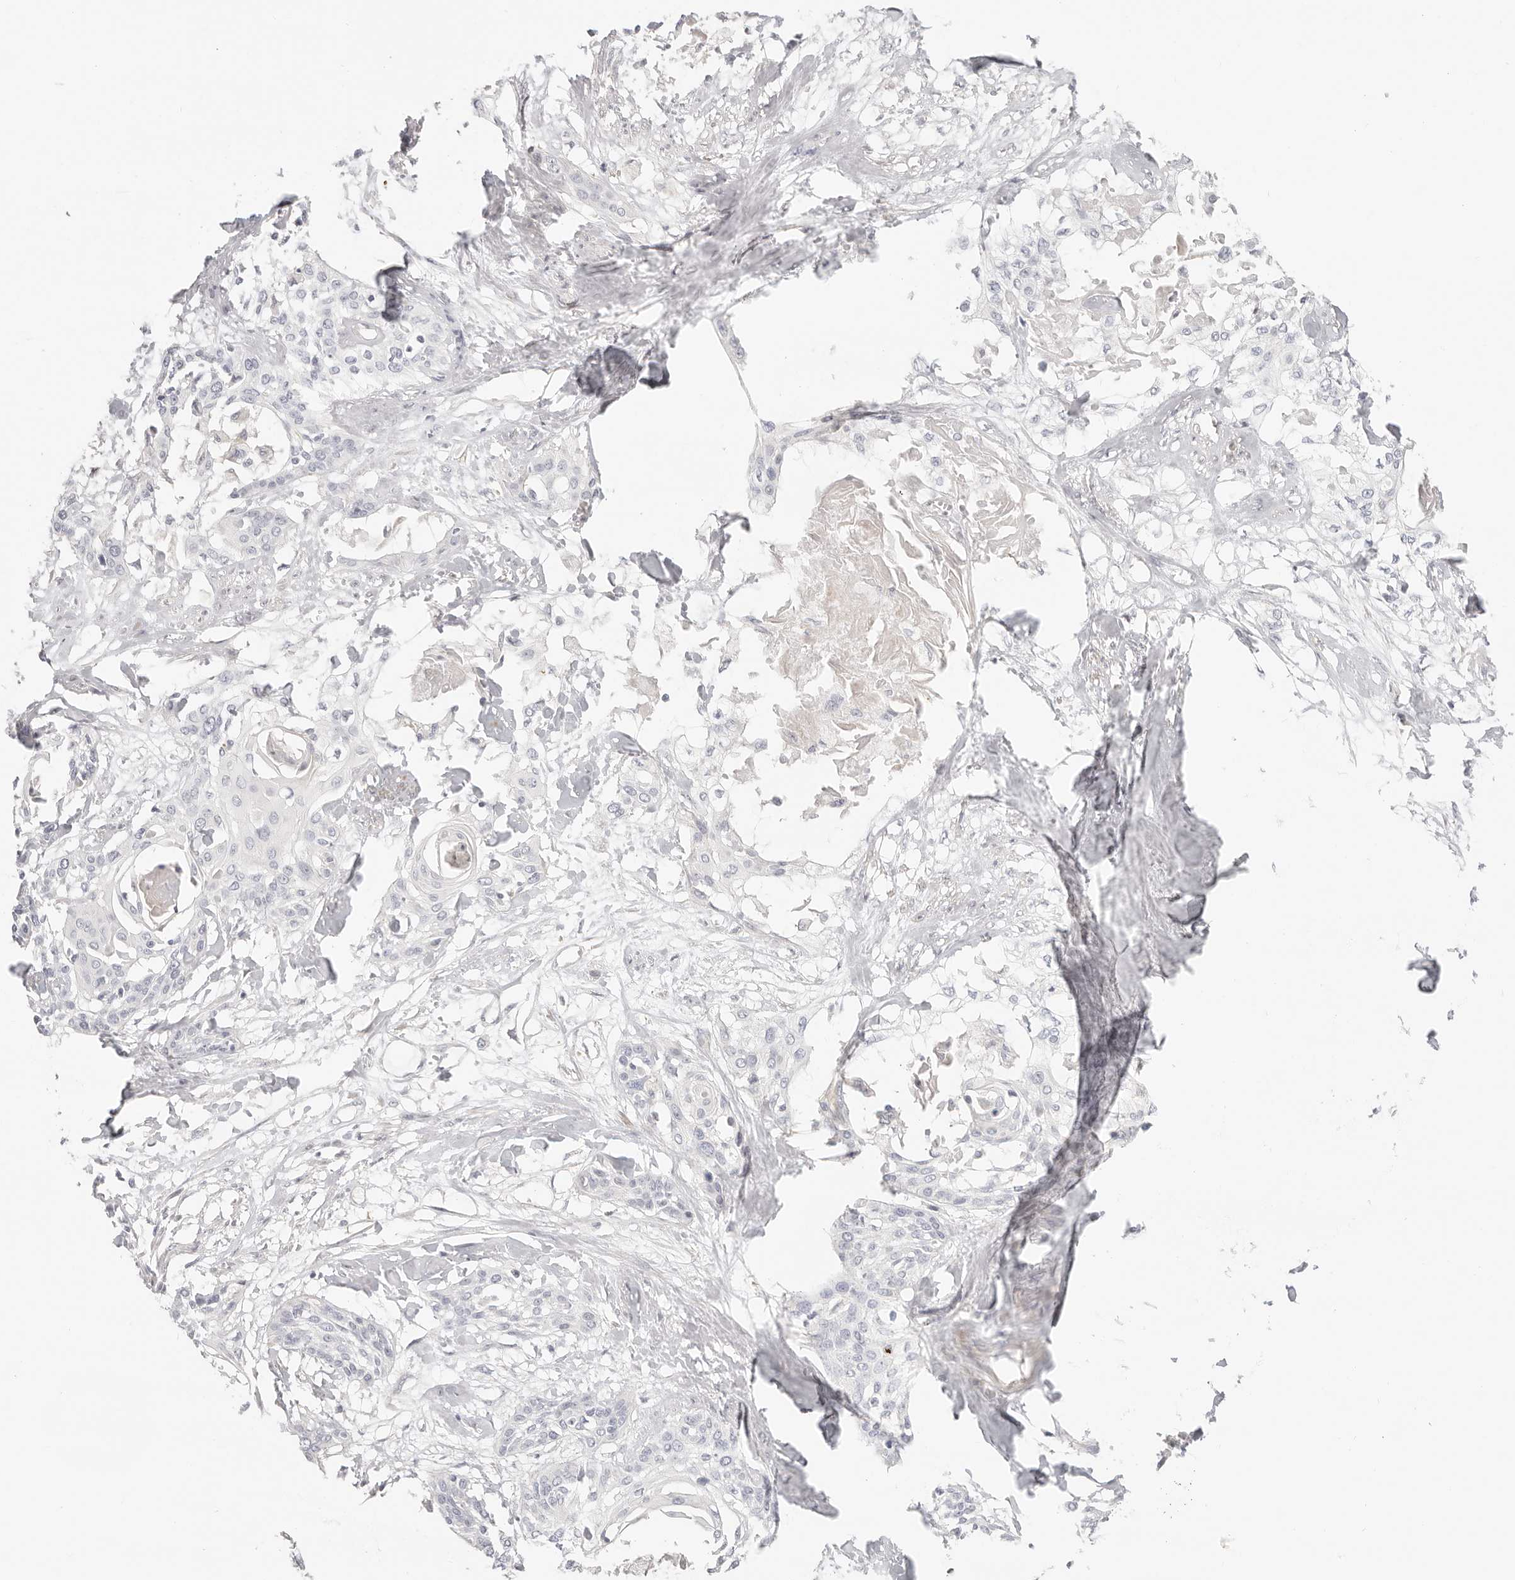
{"staining": {"intensity": "negative", "quantity": "none", "location": "none"}, "tissue": "cervical cancer", "cell_type": "Tumor cells", "image_type": "cancer", "snomed": [{"axis": "morphology", "description": "Squamous cell carcinoma, NOS"}, {"axis": "topography", "description": "Cervix"}], "caption": "Squamous cell carcinoma (cervical) was stained to show a protein in brown. There is no significant expression in tumor cells.", "gene": "DTNBP1", "patient": {"sex": "female", "age": 57}}